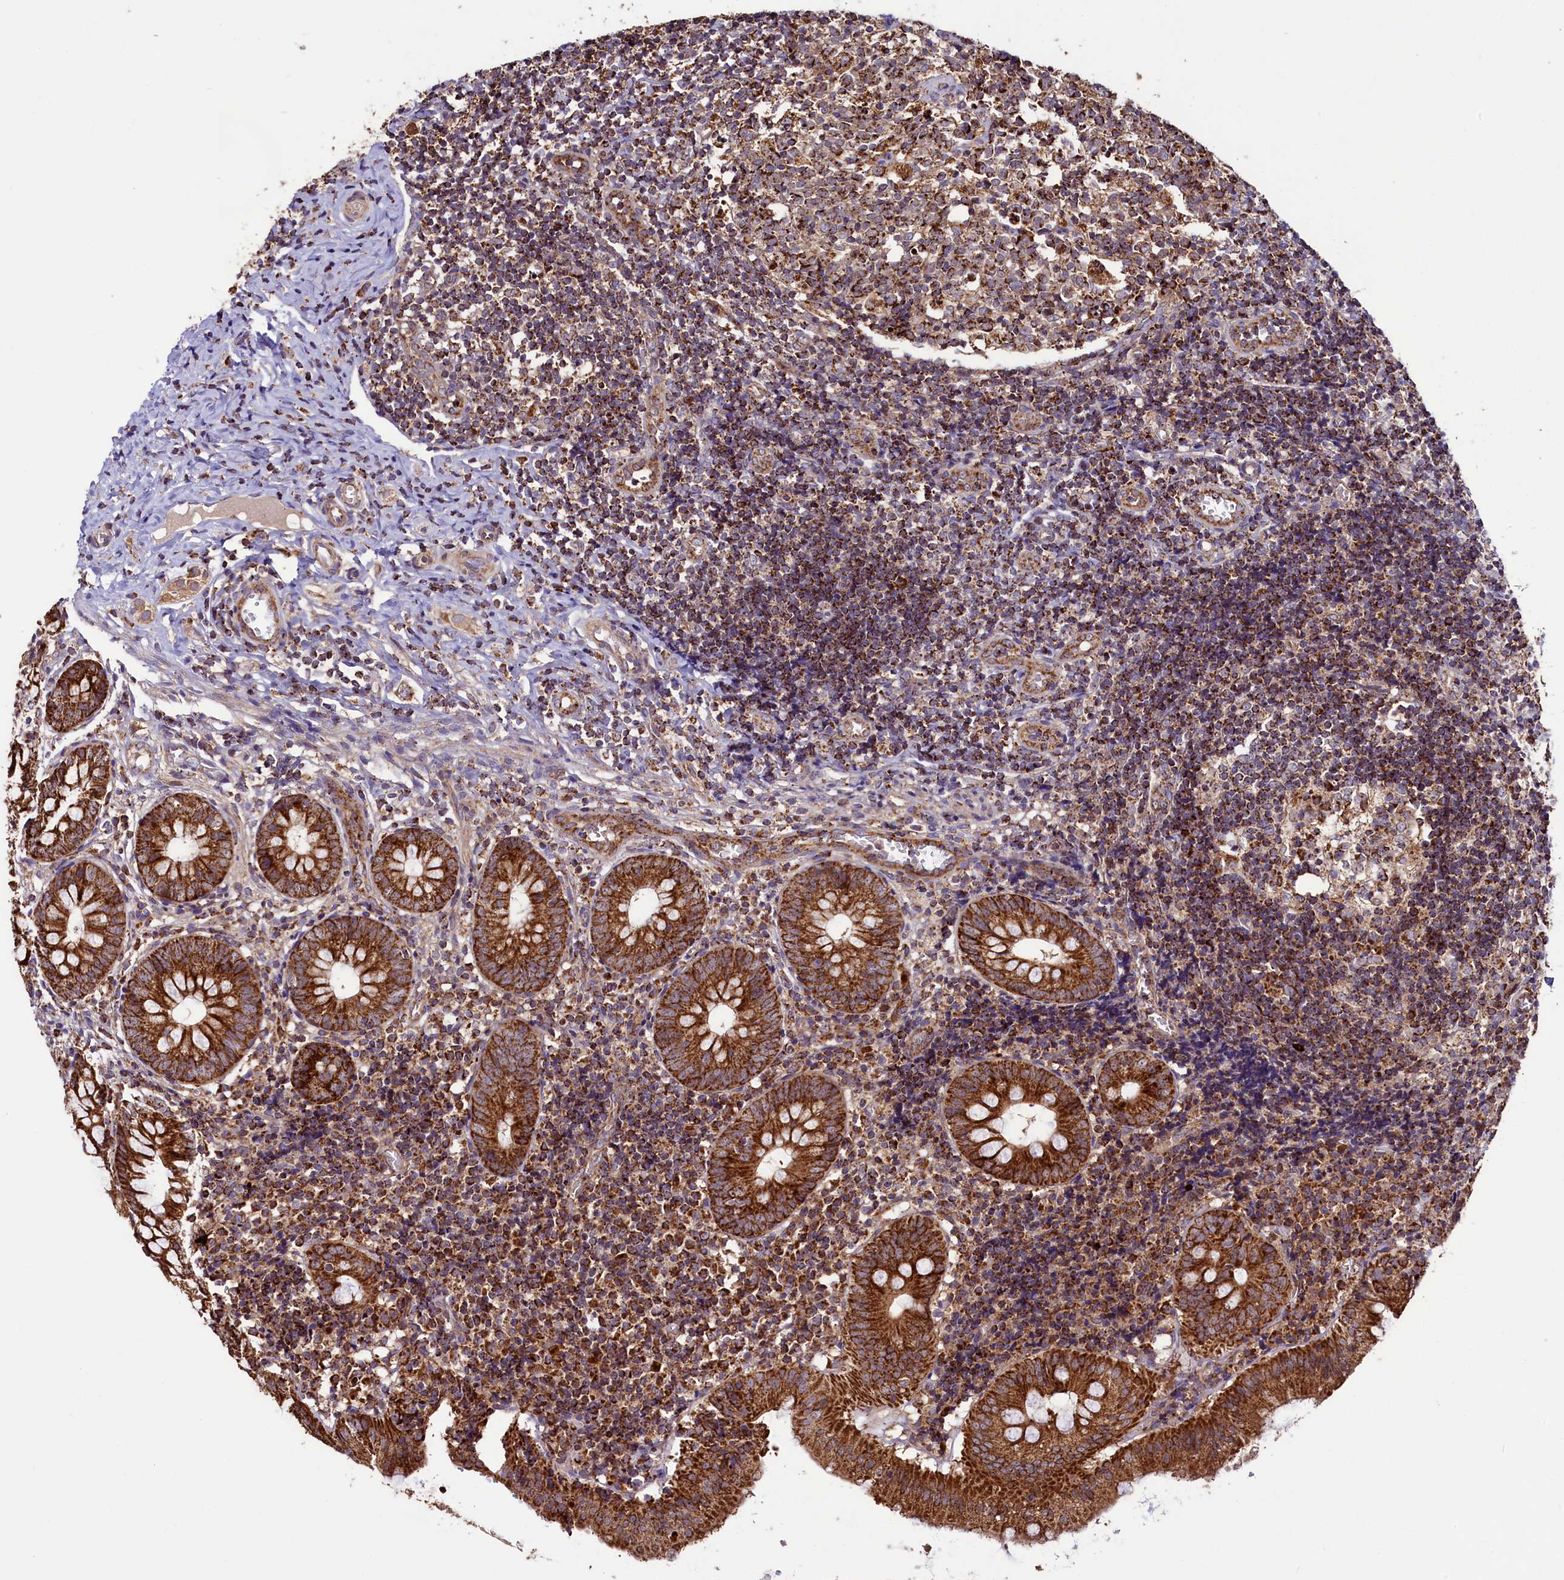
{"staining": {"intensity": "strong", "quantity": ">75%", "location": "cytoplasmic/membranous"}, "tissue": "appendix", "cell_type": "Glandular cells", "image_type": "normal", "snomed": [{"axis": "morphology", "description": "Normal tissue, NOS"}, {"axis": "topography", "description": "Appendix"}], "caption": "Glandular cells display high levels of strong cytoplasmic/membranous expression in about >75% of cells in unremarkable human appendix.", "gene": "STARD5", "patient": {"sex": "male", "age": 8}}